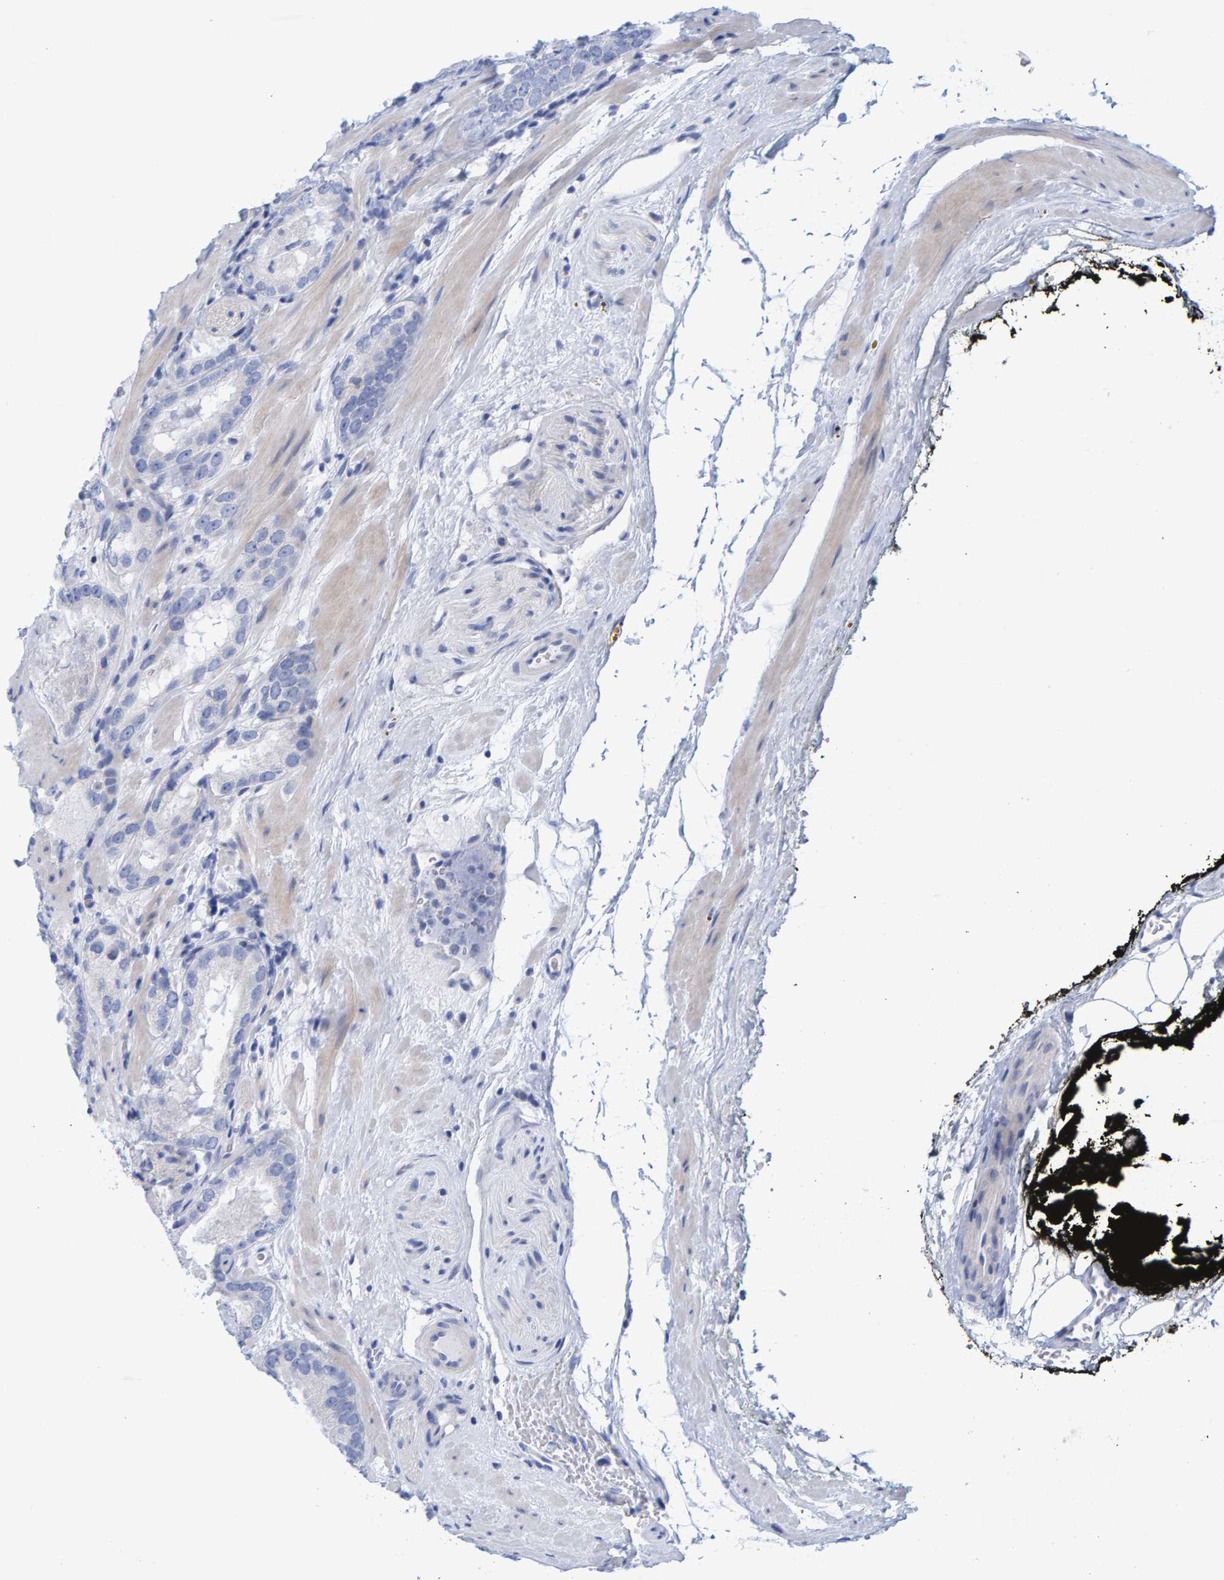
{"staining": {"intensity": "negative", "quantity": "none", "location": "none"}, "tissue": "prostate cancer", "cell_type": "Tumor cells", "image_type": "cancer", "snomed": [{"axis": "morphology", "description": "Adenocarcinoma, Low grade"}, {"axis": "topography", "description": "Prostate"}], "caption": "Immunohistochemistry (IHC) photomicrograph of prostate adenocarcinoma (low-grade) stained for a protein (brown), which reveals no staining in tumor cells.", "gene": "JAKMIP3", "patient": {"sex": "male", "age": 51}}